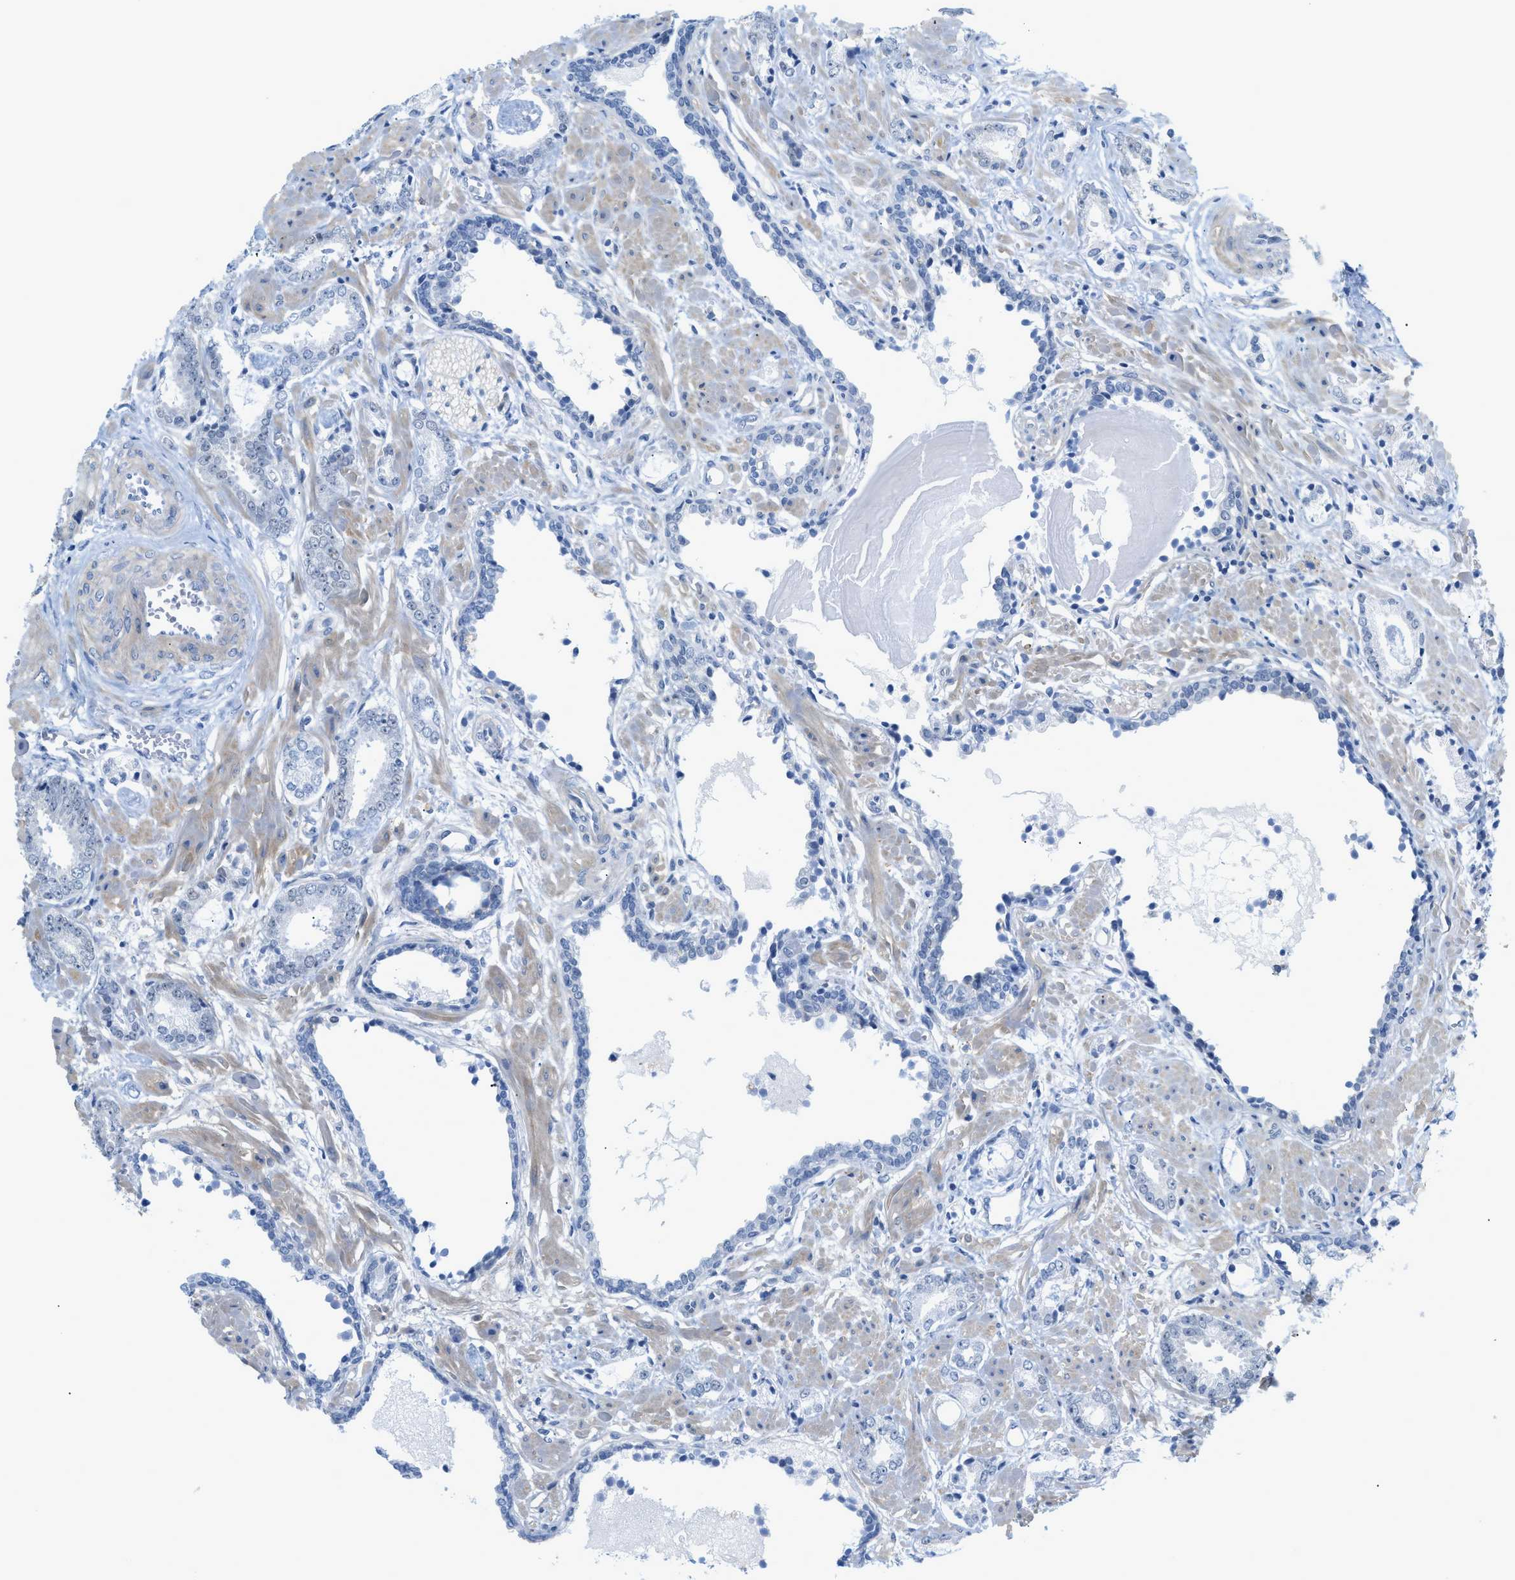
{"staining": {"intensity": "negative", "quantity": "none", "location": "none"}, "tissue": "prostate cancer", "cell_type": "Tumor cells", "image_type": "cancer", "snomed": [{"axis": "morphology", "description": "Adenocarcinoma, Low grade"}, {"axis": "topography", "description": "Prostate"}], "caption": "Immunohistochemical staining of human adenocarcinoma (low-grade) (prostate) displays no significant staining in tumor cells.", "gene": "HLTF", "patient": {"sex": "male", "age": 53}}